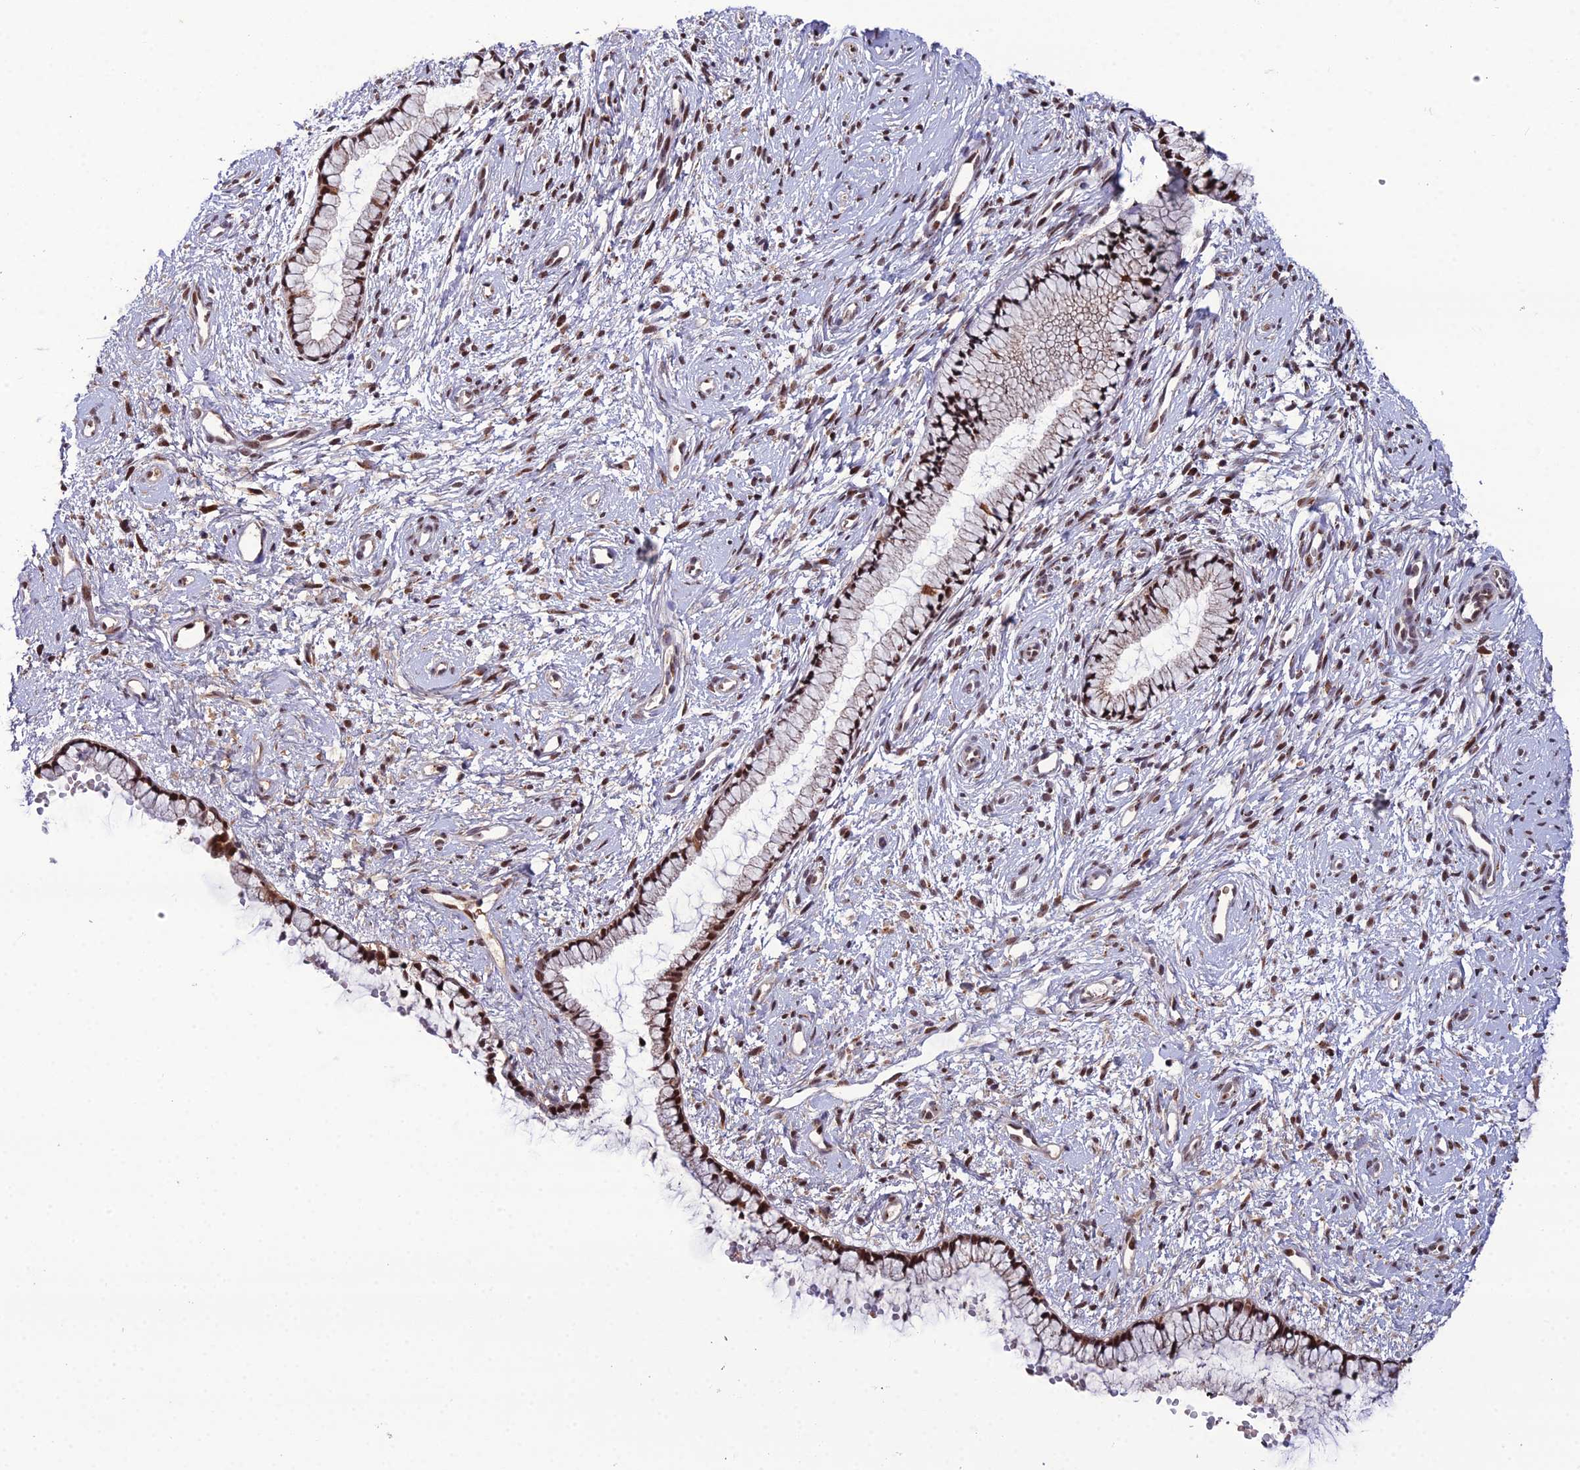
{"staining": {"intensity": "moderate", "quantity": ">75%", "location": "nuclear"}, "tissue": "cervix", "cell_type": "Glandular cells", "image_type": "normal", "snomed": [{"axis": "morphology", "description": "Normal tissue, NOS"}, {"axis": "topography", "description": "Cervix"}], "caption": "Brown immunohistochemical staining in normal cervix shows moderate nuclear positivity in approximately >75% of glandular cells. The staining is performed using DAB (3,3'-diaminobenzidine) brown chromogen to label protein expression. The nuclei are counter-stained blue using hematoxylin.", "gene": "ARL2", "patient": {"sex": "female", "age": 57}}